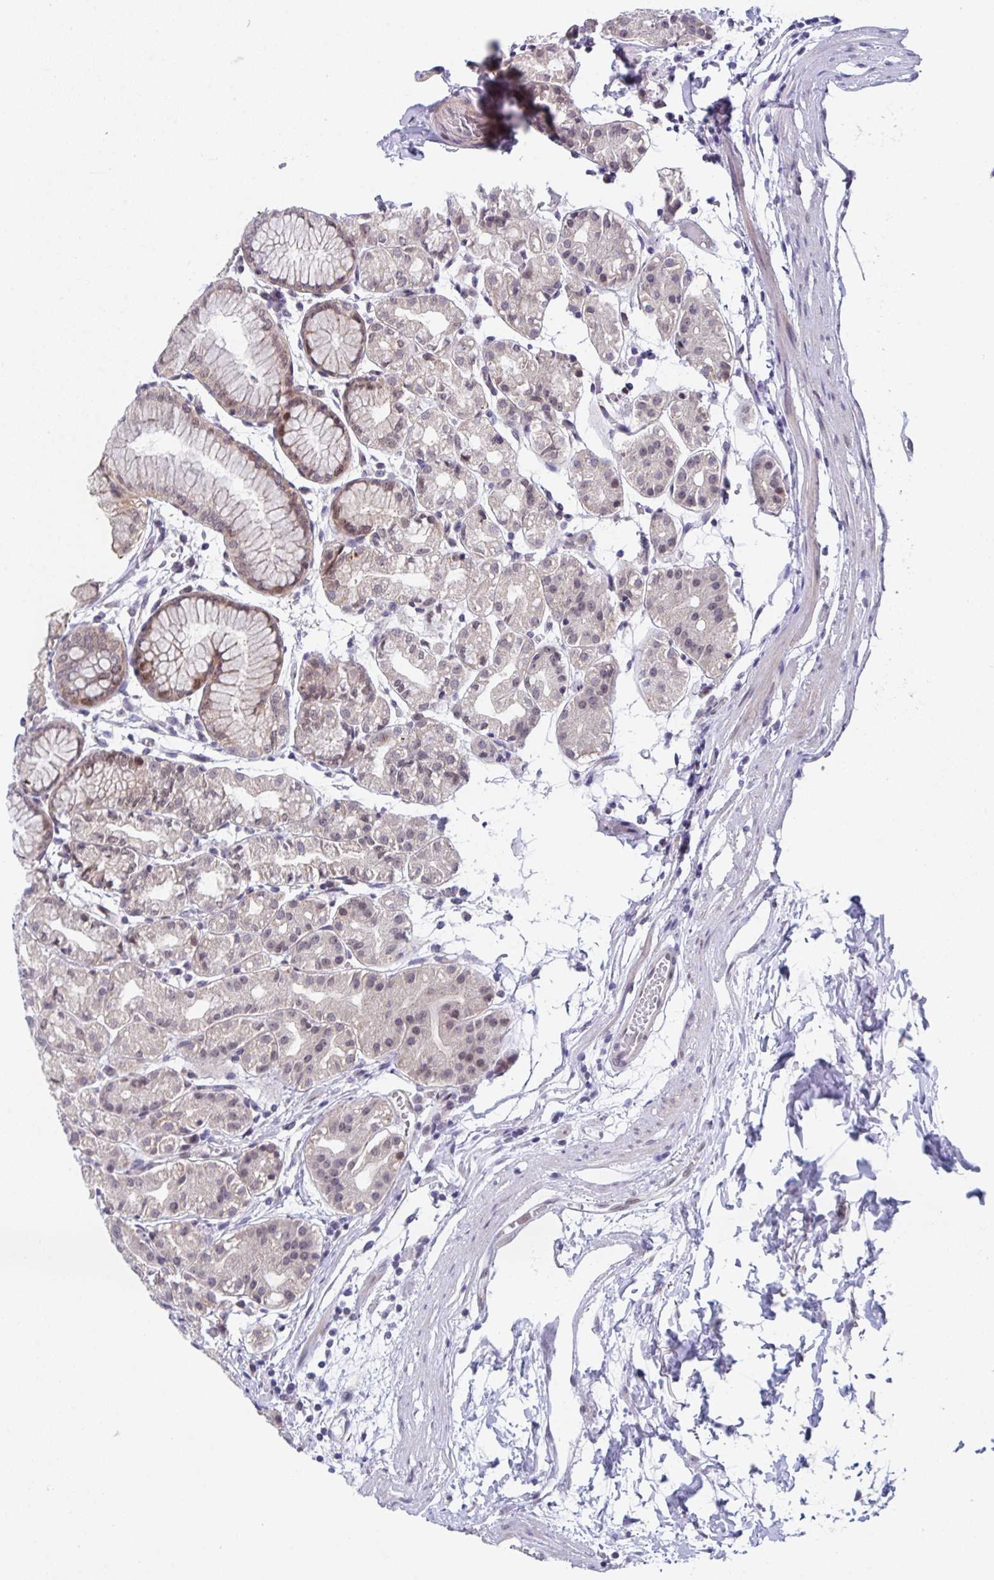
{"staining": {"intensity": "moderate", "quantity": "<25%", "location": "nuclear"}, "tissue": "stomach", "cell_type": "Glandular cells", "image_type": "normal", "snomed": [{"axis": "morphology", "description": "Normal tissue, NOS"}, {"axis": "topography", "description": "Stomach"}], "caption": "Glandular cells display moderate nuclear staining in about <25% of cells in benign stomach.", "gene": "RBM18", "patient": {"sex": "female", "age": 57}}